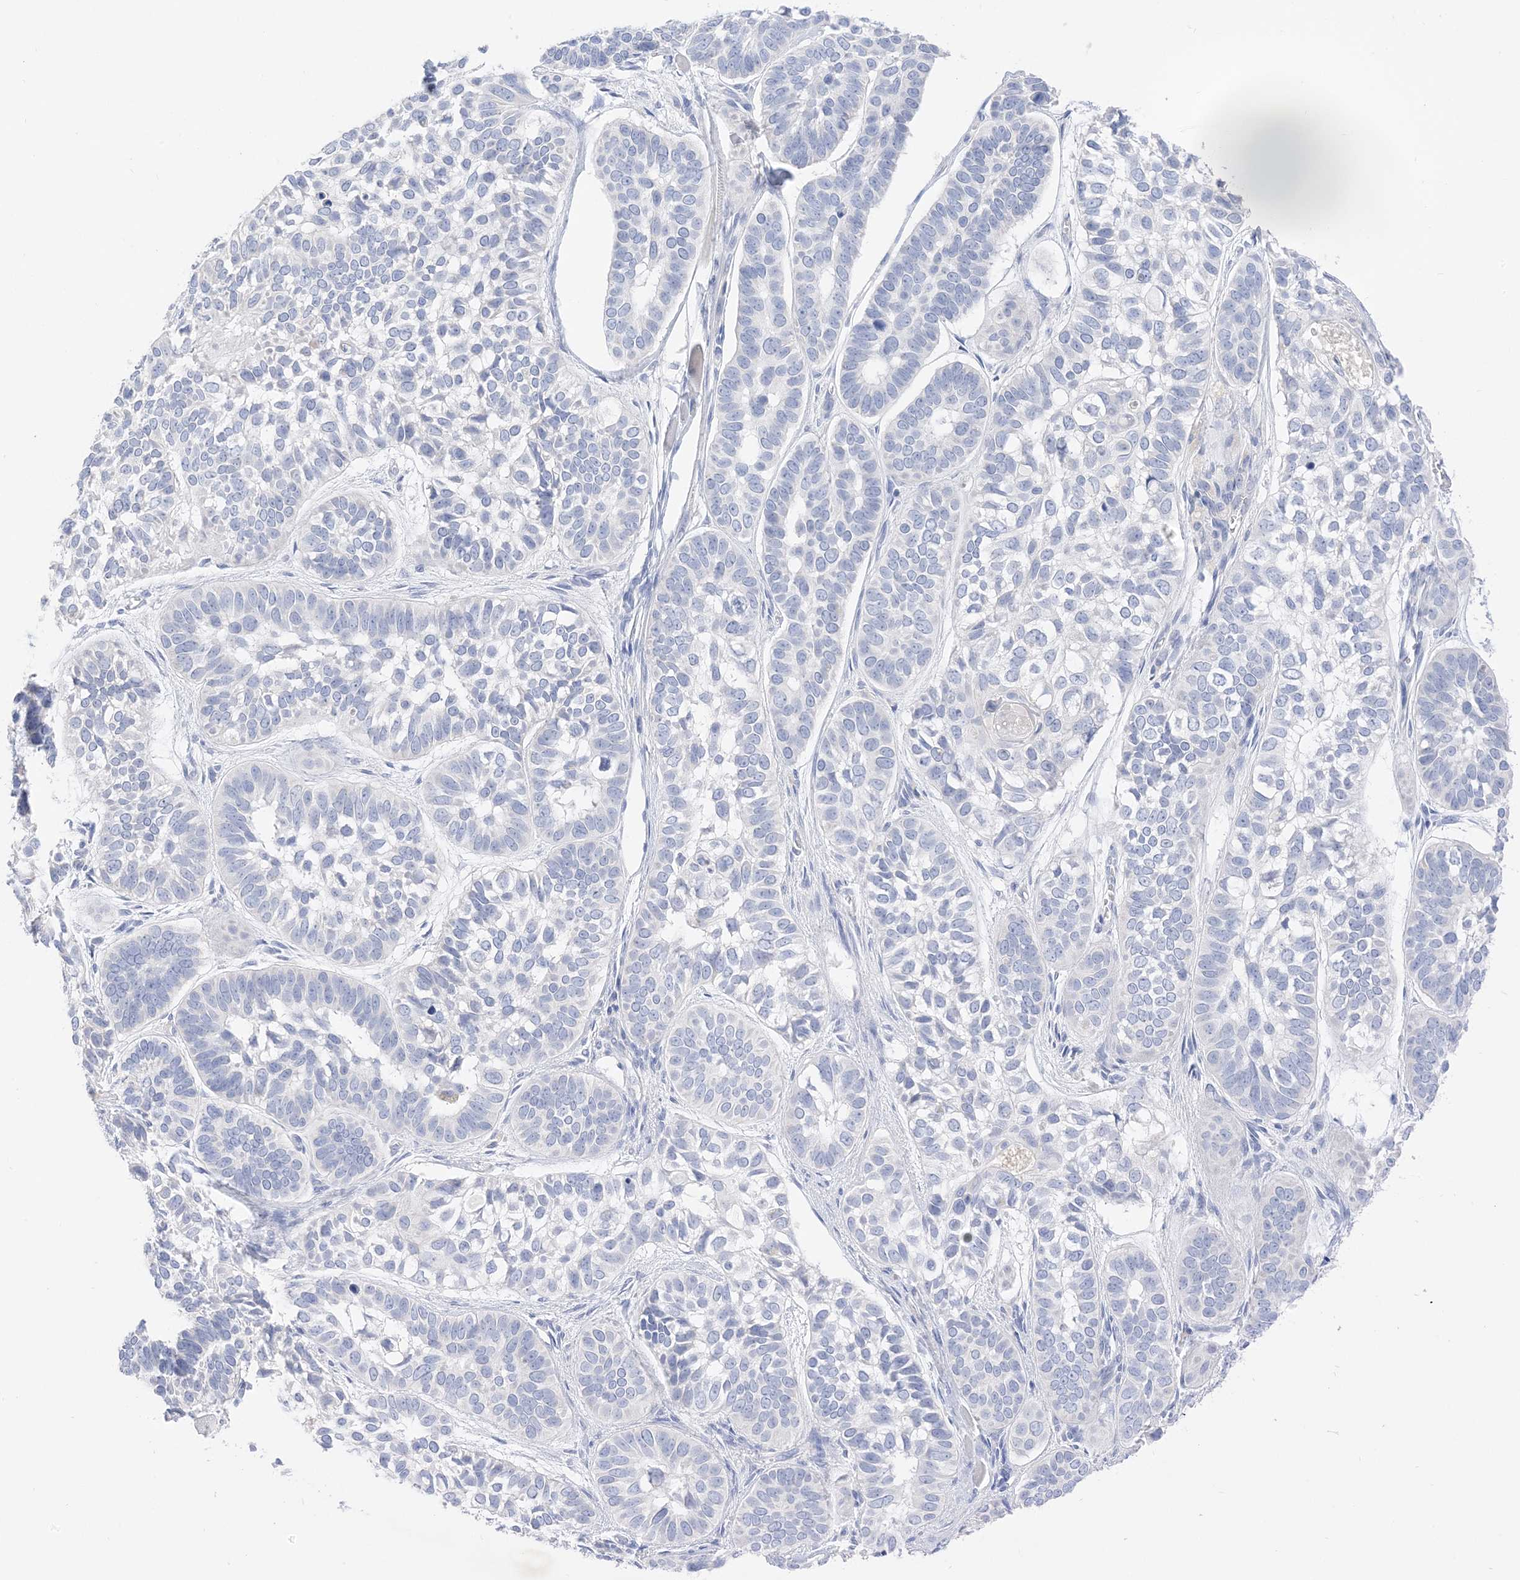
{"staining": {"intensity": "negative", "quantity": "none", "location": "none"}, "tissue": "skin cancer", "cell_type": "Tumor cells", "image_type": "cancer", "snomed": [{"axis": "morphology", "description": "Basal cell carcinoma"}, {"axis": "topography", "description": "Skin"}], "caption": "This image is of skin cancer (basal cell carcinoma) stained with immunohistochemistry to label a protein in brown with the nuclei are counter-stained blue. There is no positivity in tumor cells.", "gene": "MUC17", "patient": {"sex": "male", "age": 62}}